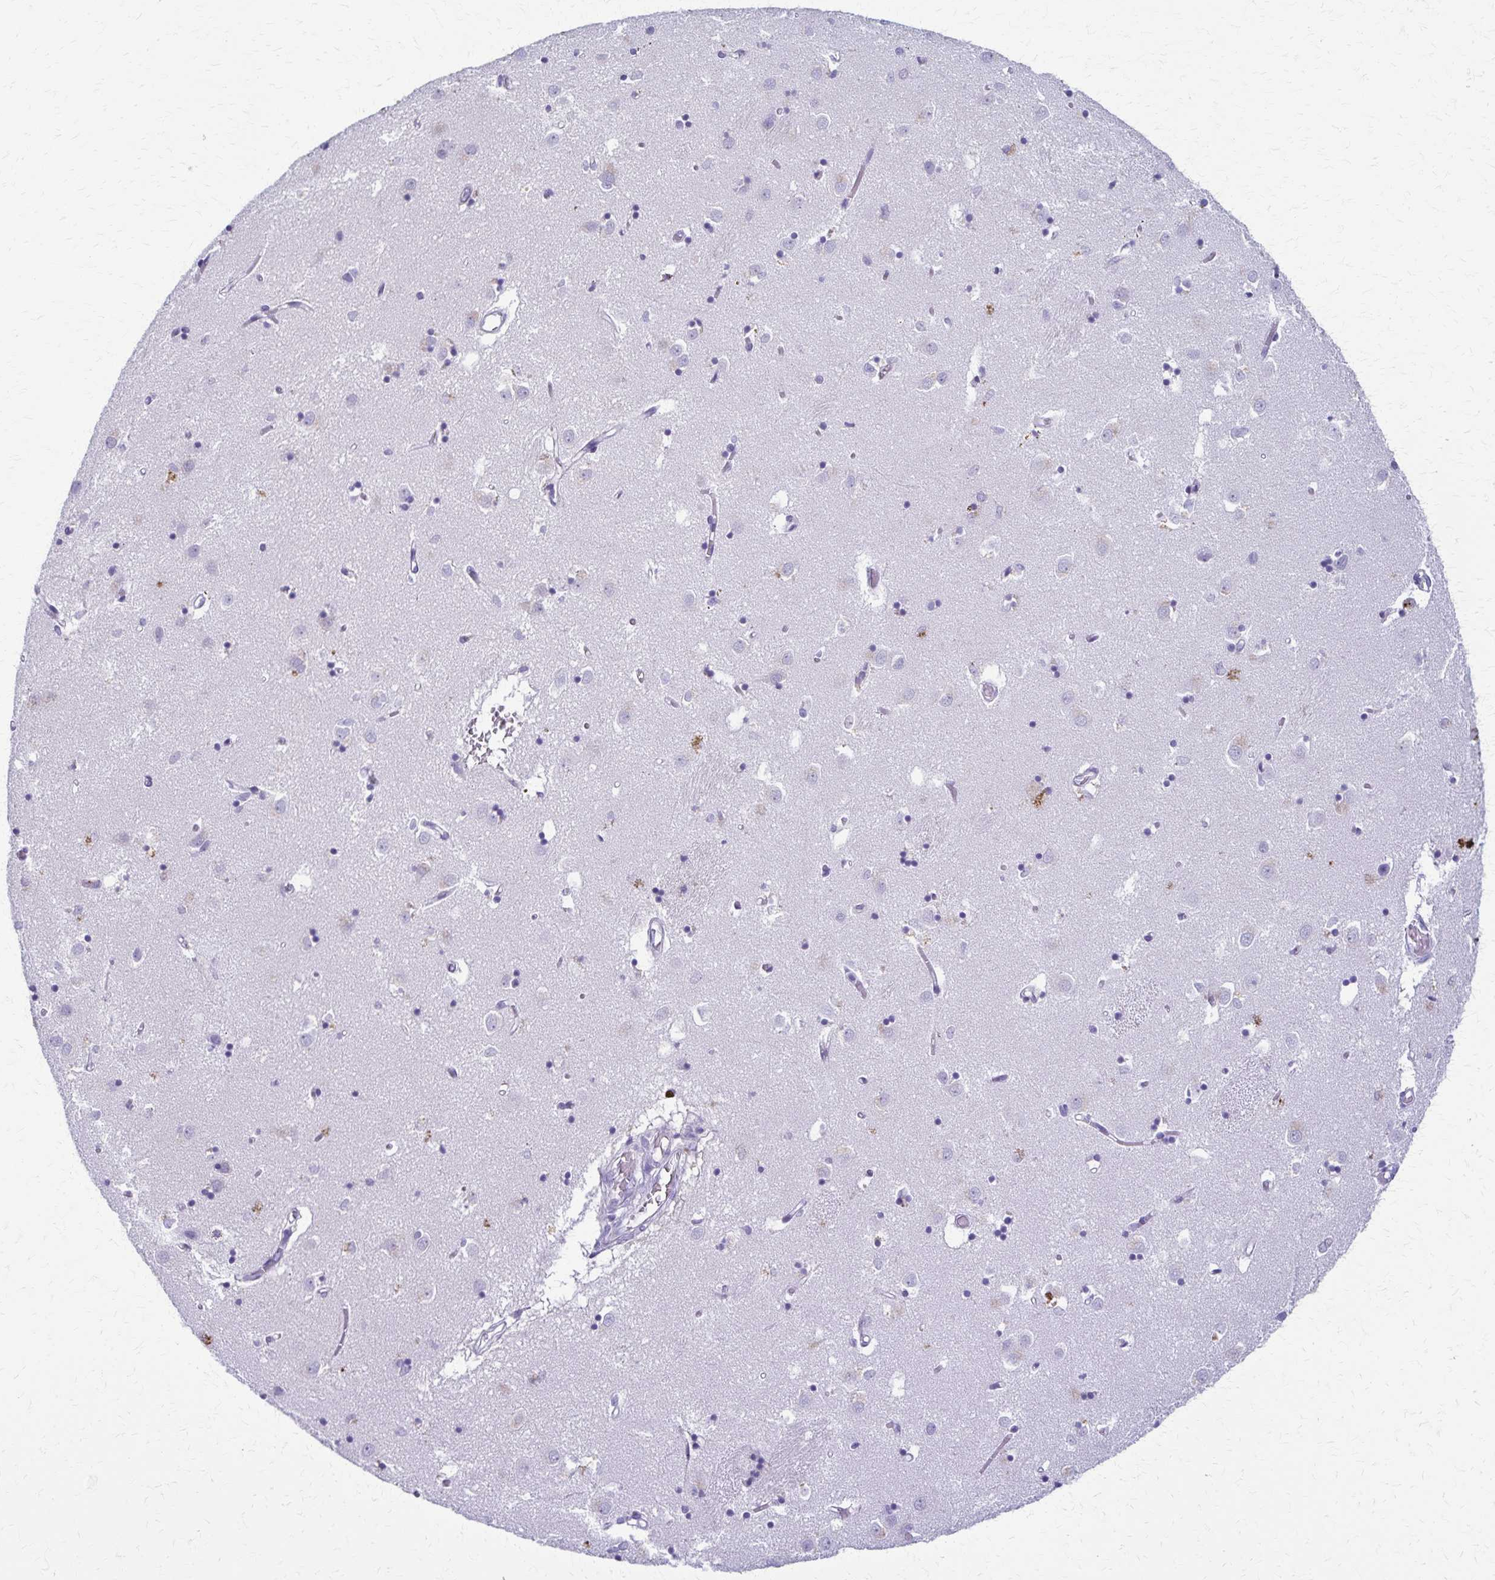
{"staining": {"intensity": "negative", "quantity": "none", "location": "none"}, "tissue": "caudate", "cell_type": "Glial cells", "image_type": "normal", "snomed": [{"axis": "morphology", "description": "Normal tissue, NOS"}, {"axis": "topography", "description": "Lateral ventricle wall"}], "caption": "The photomicrograph displays no staining of glial cells in benign caudate. Nuclei are stained in blue.", "gene": "TMEM60", "patient": {"sex": "male", "age": 70}}